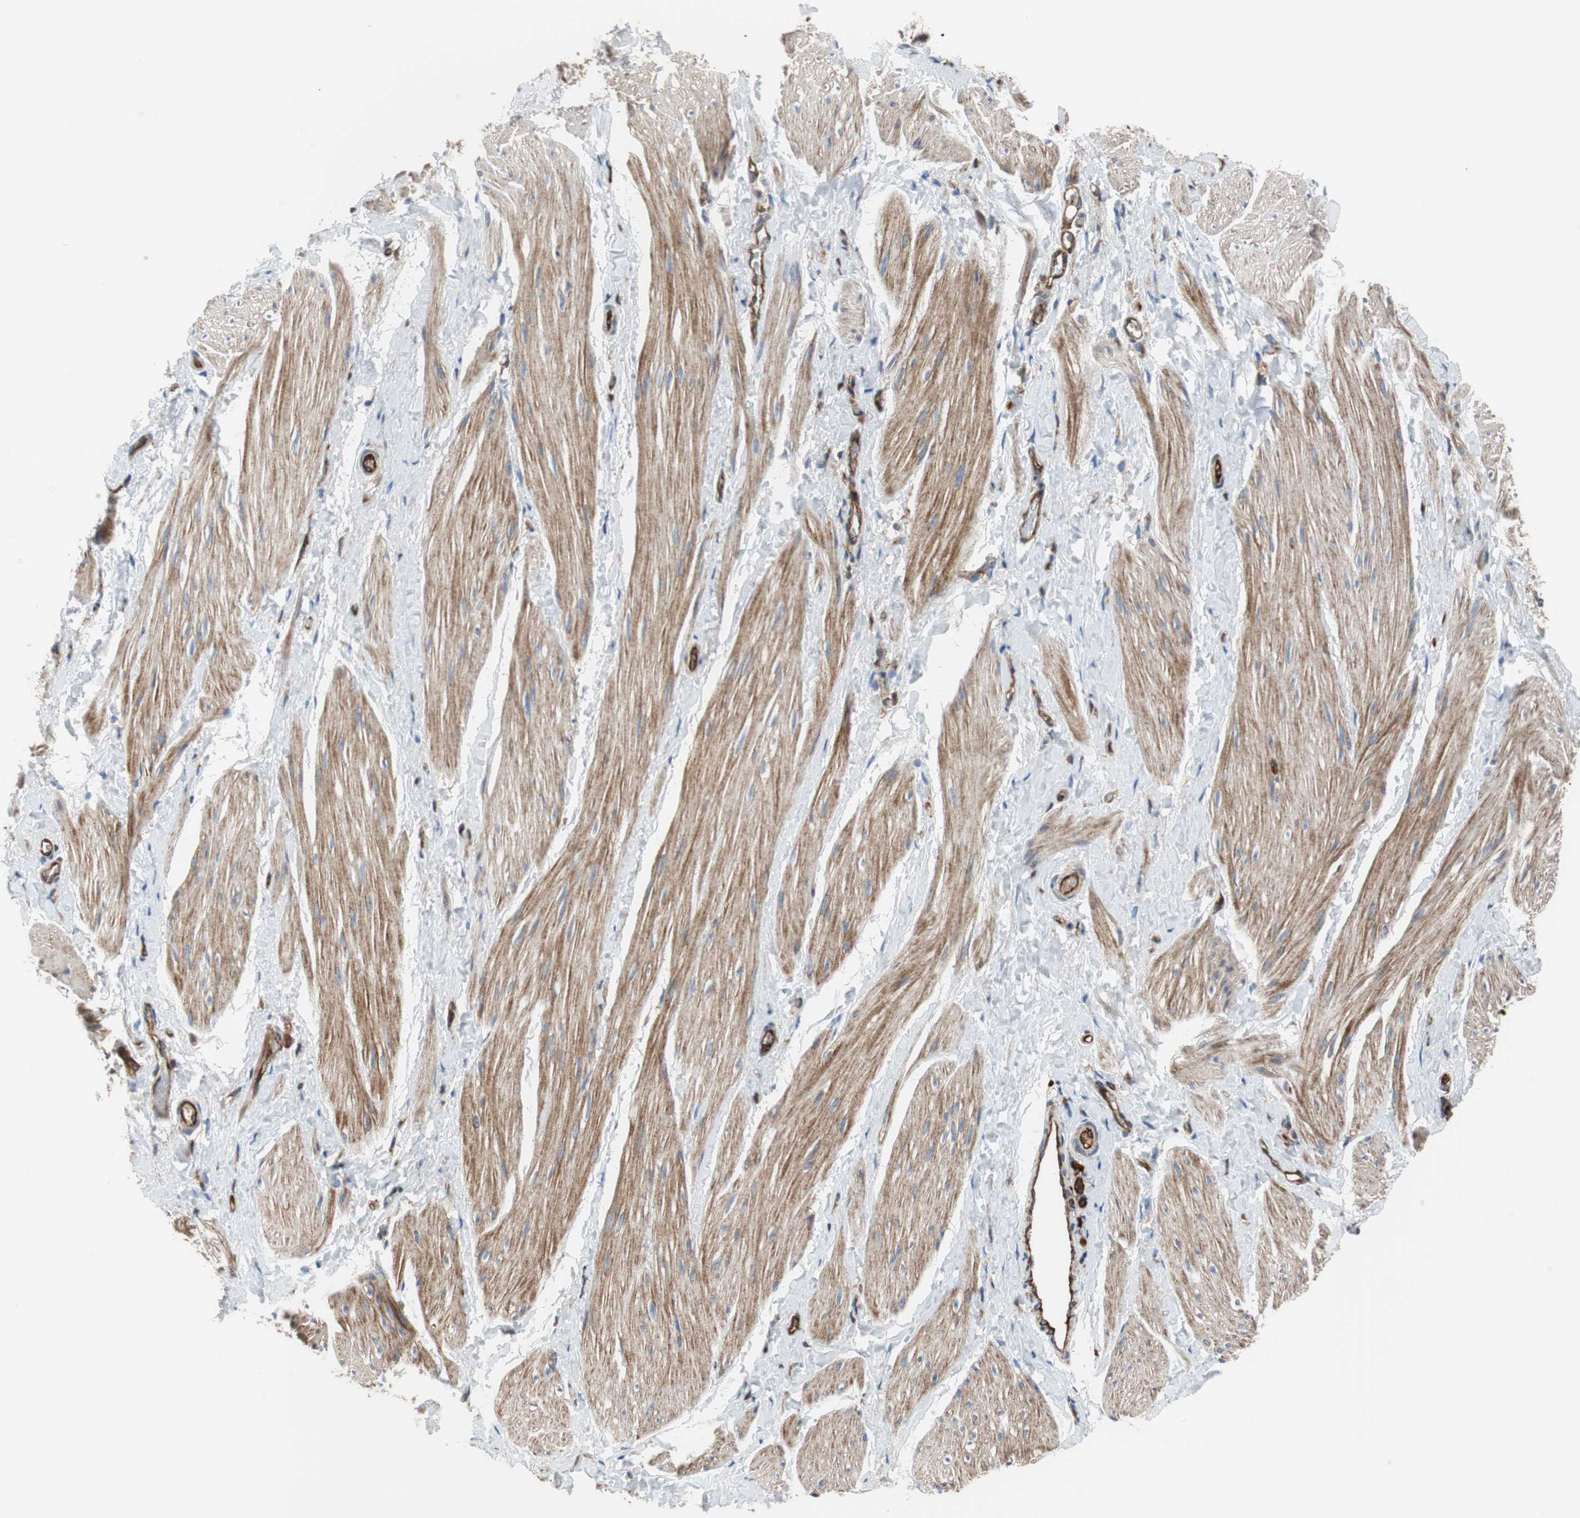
{"staining": {"intensity": "moderate", "quantity": "25%-75%", "location": "cytoplasmic/membranous"}, "tissue": "smooth muscle", "cell_type": "Smooth muscle cells", "image_type": "normal", "snomed": [{"axis": "morphology", "description": "Normal tissue, NOS"}, {"axis": "topography", "description": "Smooth muscle"}], "caption": "Smooth muscle cells demonstrate medium levels of moderate cytoplasmic/membranous positivity in approximately 25%-75% of cells in benign human smooth muscle. The protein is shown in brown color, while the nuclei are stained blue.", "gene": "PLCG2", "patient": {"sex": "male", "age": 16}}